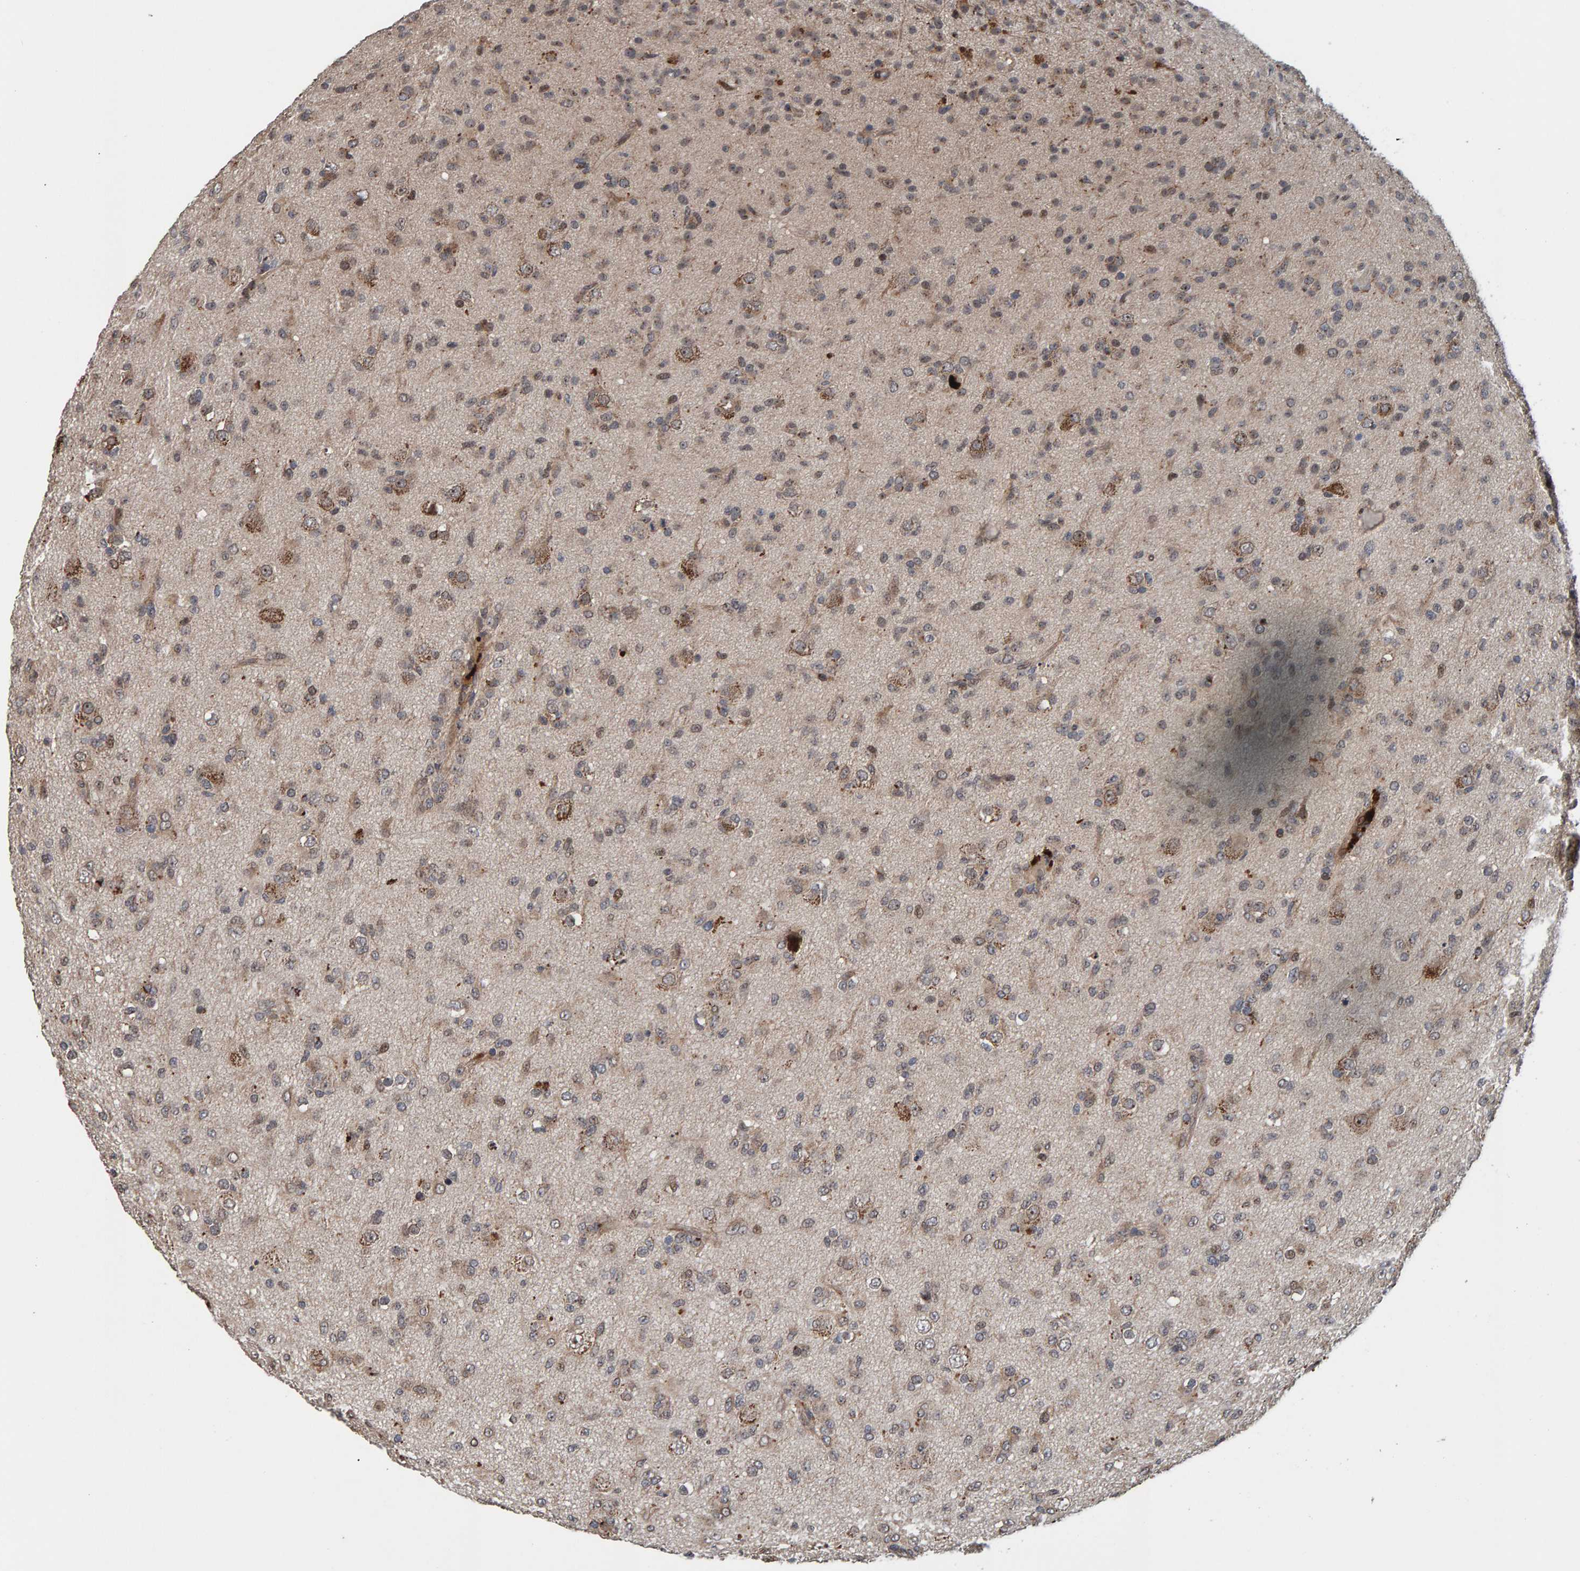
{"staining": {"intensity": "weak", "quantity": "25%-75%", "location": "cytoplasmic/membranous"}, "tissue": "glioma", "cell_type": "Tumor cells", "image_type": "cancer", "snomed": [{"axis": "morphology", "description": "Glioma, malignant, Low grade"}, {"axis": "topography", "description": "Brain"}], "caption": "Immunohistochemical staining of low-grade glioma (malignant) reveals low levels of weak cytoplasmic/membranous staining in approximately 25%-75% of tumor cells. (IHC, brightfield microscopy, high magnification).", "gene": "CCDC25", "patient": {"sex": "male", "age": 65}}